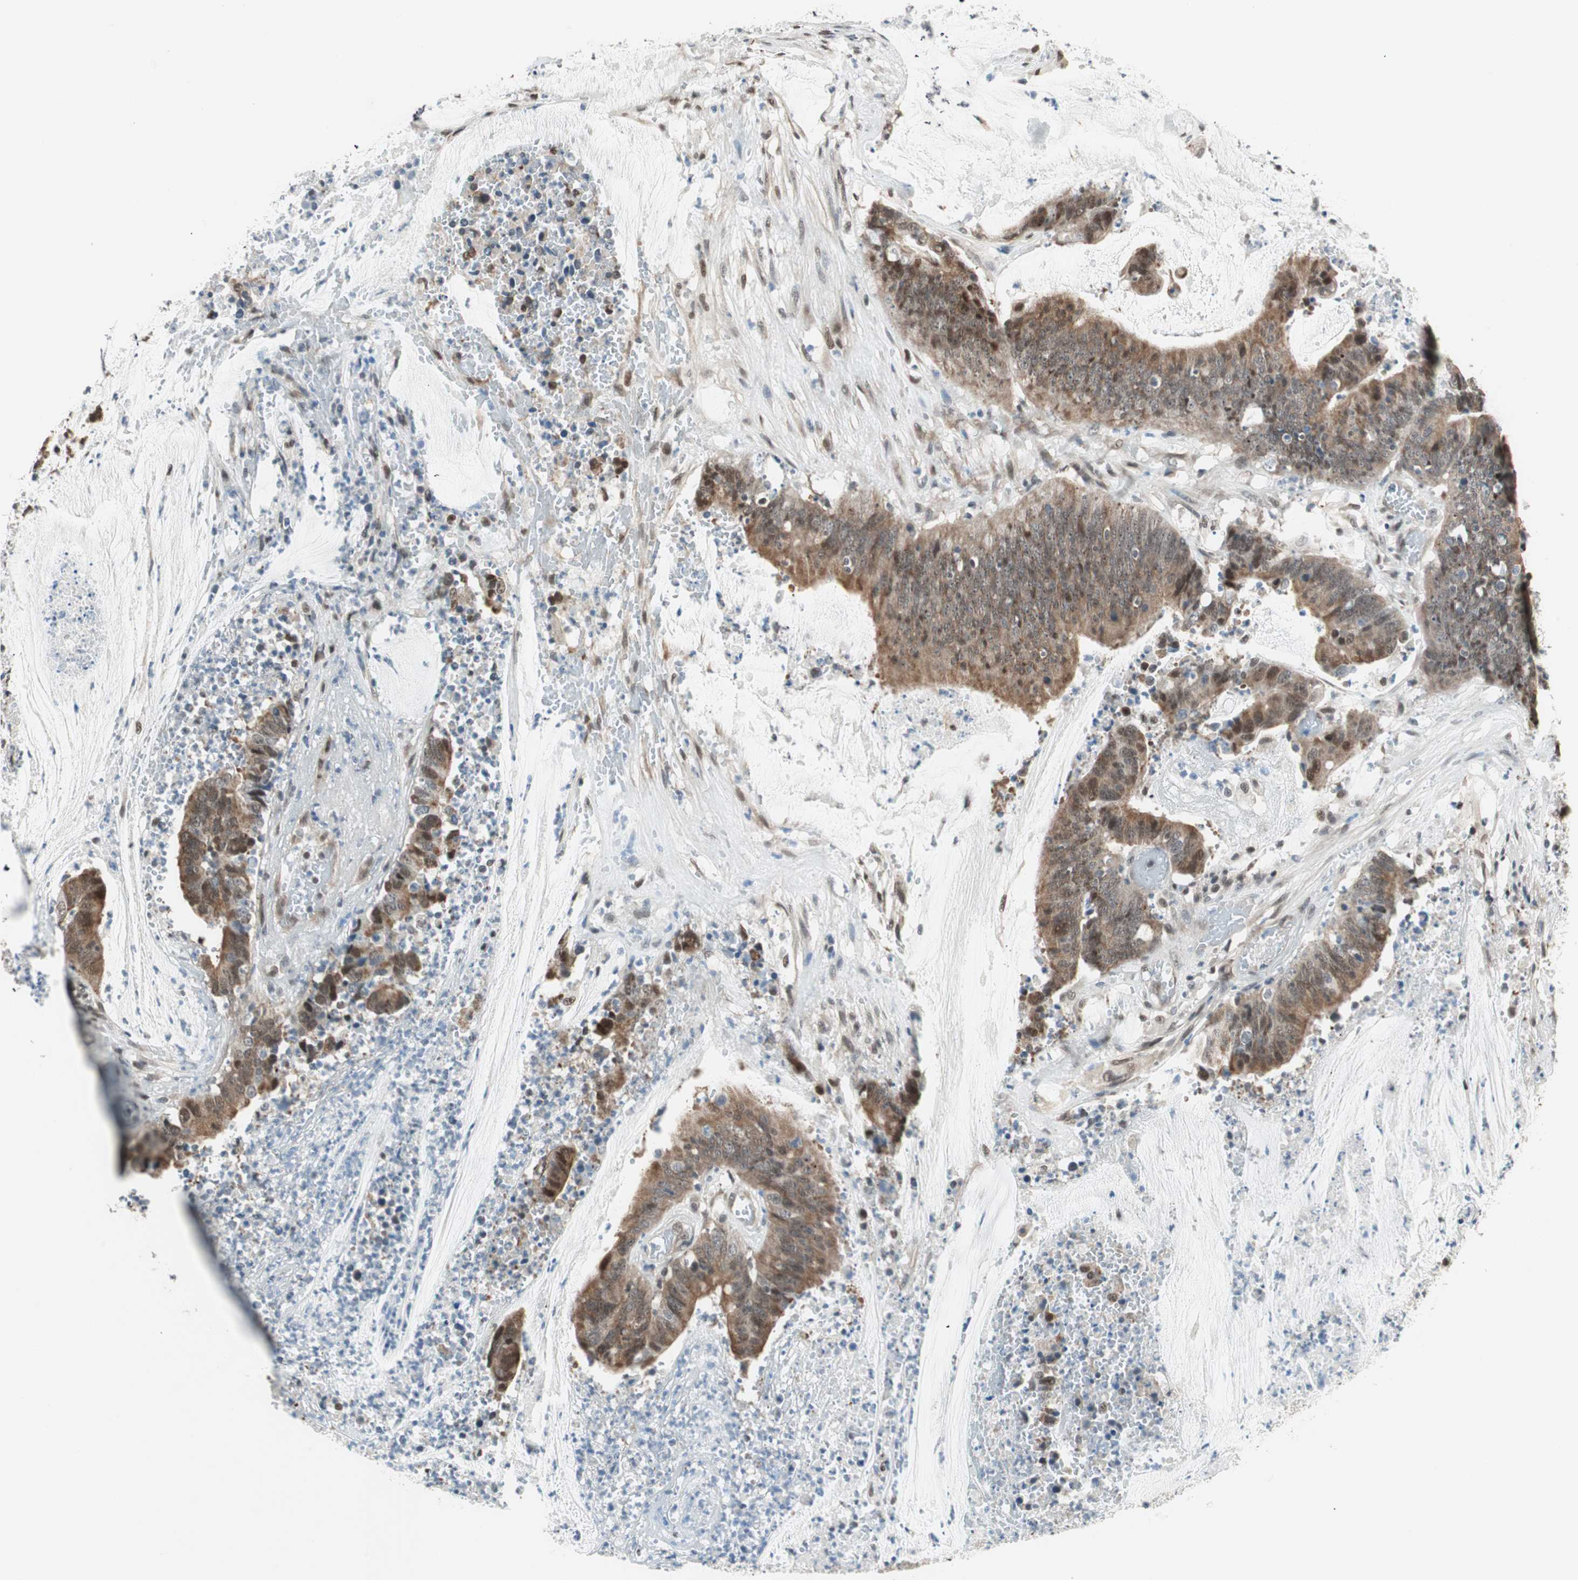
{"staining": {"intensity": "moderate", "quantity": ">75%", "location": "cytoplasmic/membranous,nuclear"}, "tissue": "colorectal cancer", "cell_type": "Tumor cells", "image_type": "cancer", "snomed": [{"axis": "morphology", "description": "Adenocarcinoma, NOS"}, {"axis": "topography", "description": "Rectum"}], "caption": "IHC histopathology image of neoplastic tissue: colorectal adenocarcinoma stained using IHC shows medium levels of moderate protein expression localized specifically in the cytoplasmic/membranous and nuclear of tumor cells, appearing as a cytoplasmic/membranous and nuclear brown color.", "gene": "ZBTB17", "patient": {"sex": "female", "age": 66}}